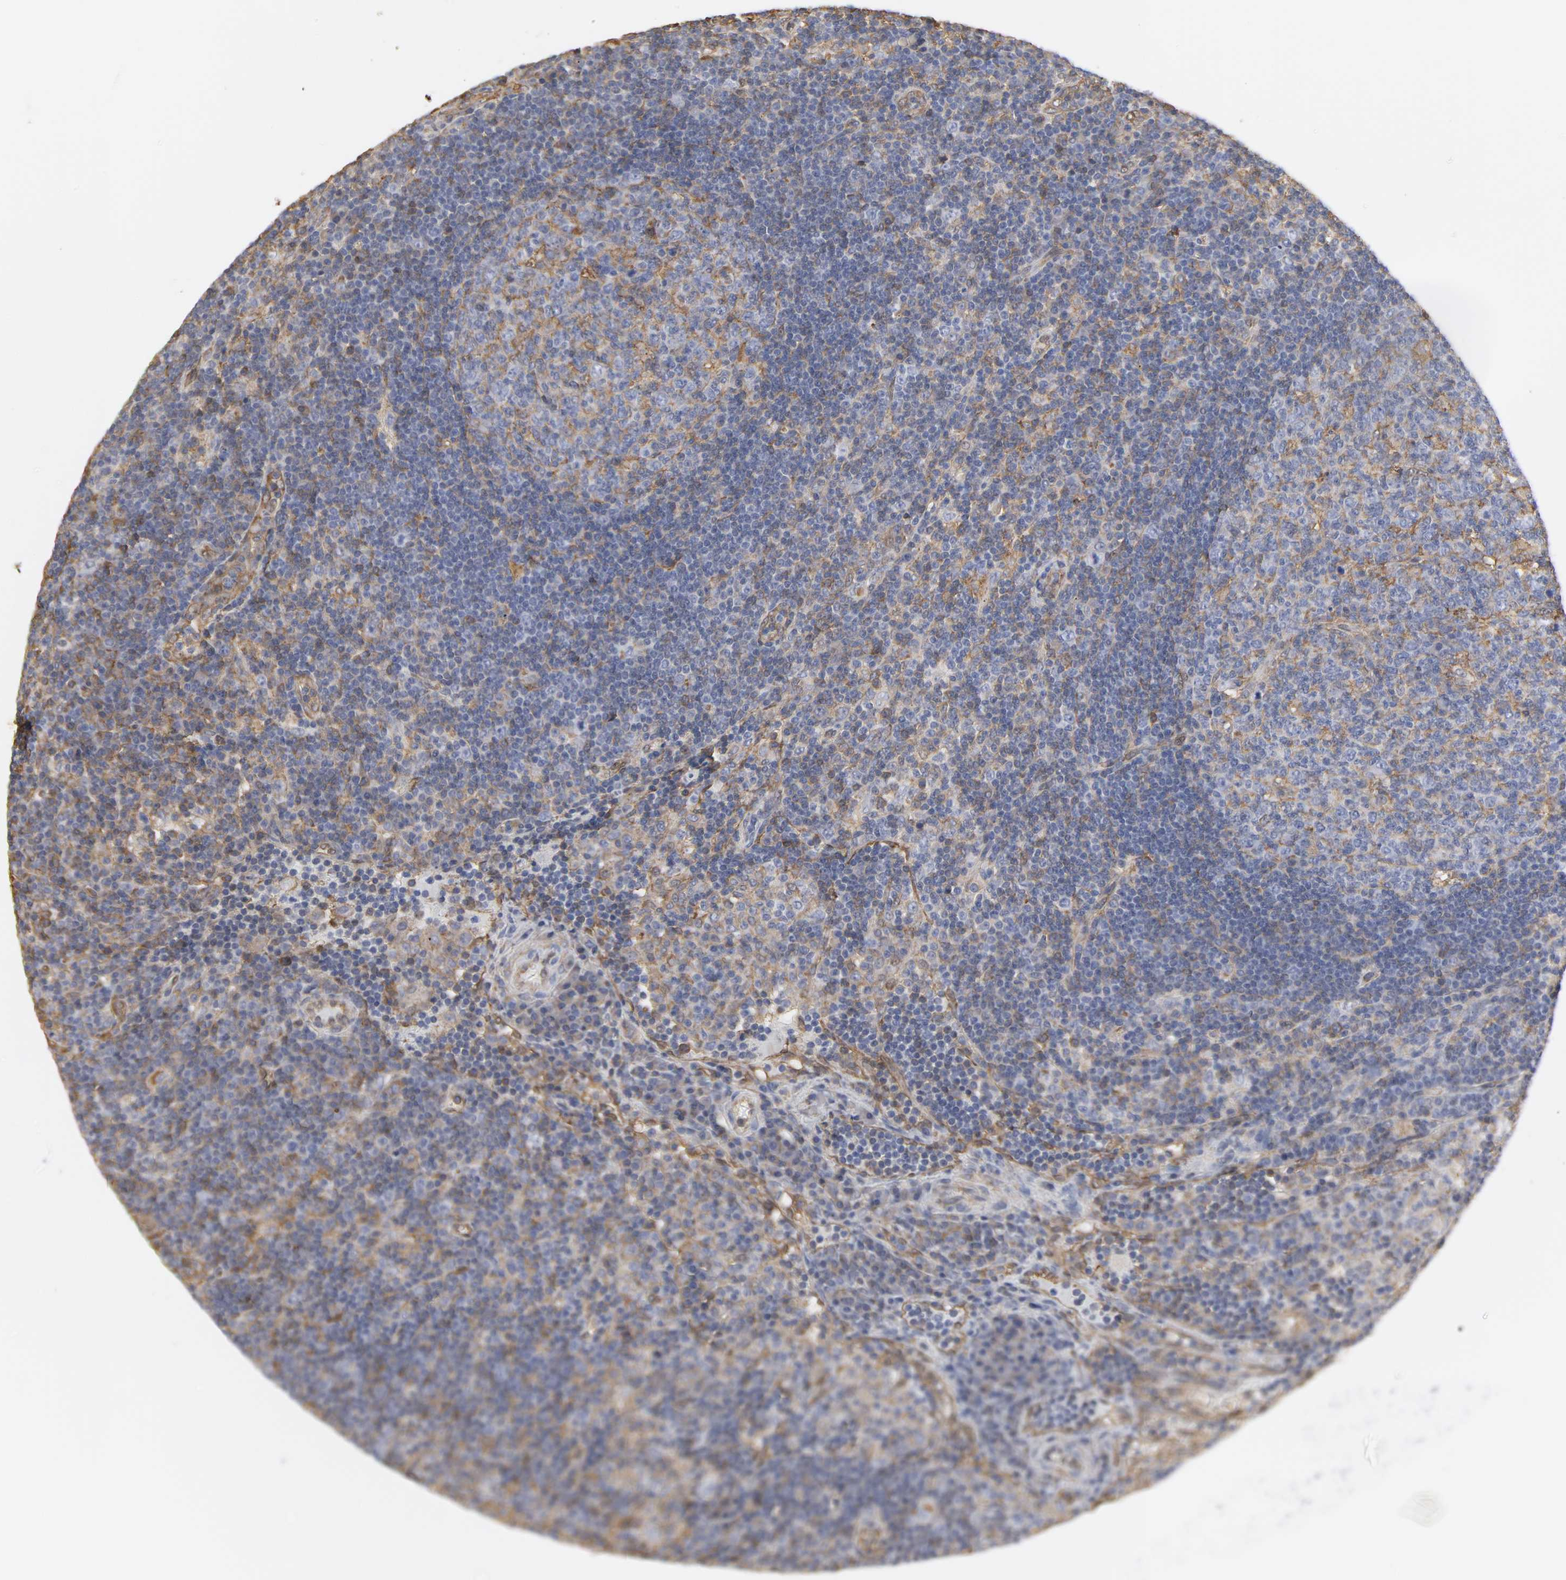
{"staining": {"intensity": "moderate", "quantity": "25%-75%", "location": "cytoplasmic/membranous"}, "tissue": "lymph node", "cell_type": "Germinal center cells", "image_type": "normal", "snomed": [{"axis": "morphology", "description": "Normal tissue, NOS"}, {"axis": "morphology", "description": "Squamous cell carcinoma, metastatic, NOS"}, {"axis": "topography", "description": "Lymph node"}], "caption": "Protein expression by immunohistochemistry (IHC) shows moderate cytoplasmic/membranous staining in approximately 25%-75% of germinal center cells in unremarkable lymph node.", "gene": "ANXA2", "patient": {"sex": "female", "age": 53}}